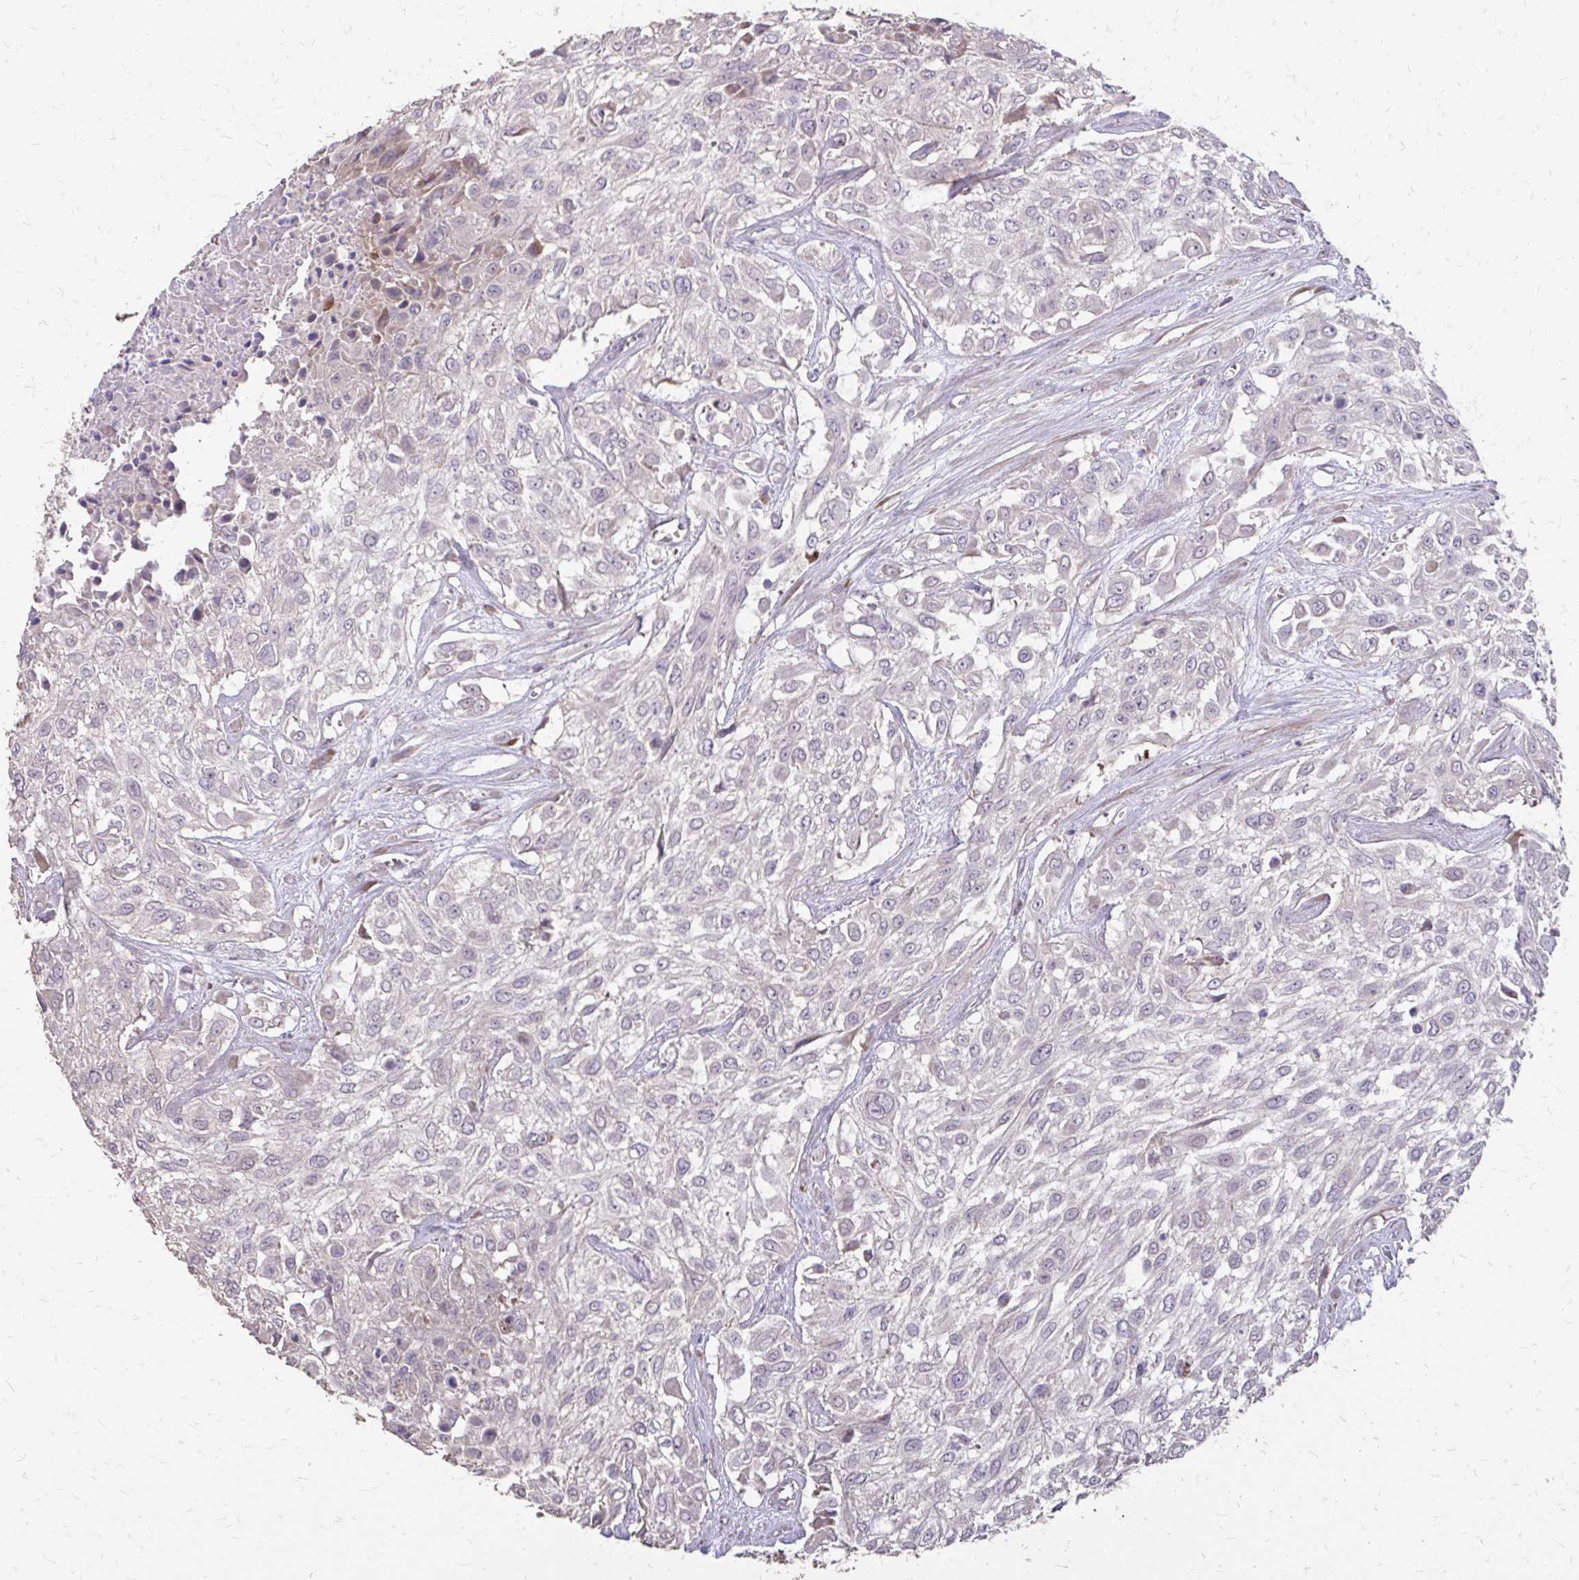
{"staining": {"intensity": "negative", "quantity": "none", "location": "none"}, "tissue": "urothelial cancer", "cell_type": "Tumor cells", "image_type": "cancer", "snomed": [{"axis": "morphology", "description": "Urothelial carcinoma, High grade"}, {"axis": "topography", "description": "Urinary bladder"}], "caption": "Urothelial carcinoma (high-grade) stained for a protein using immunohistochemistry shows no expression tumor cells.", "gene": "MYORG", "patient": {"sex": "male", "age": 57}}